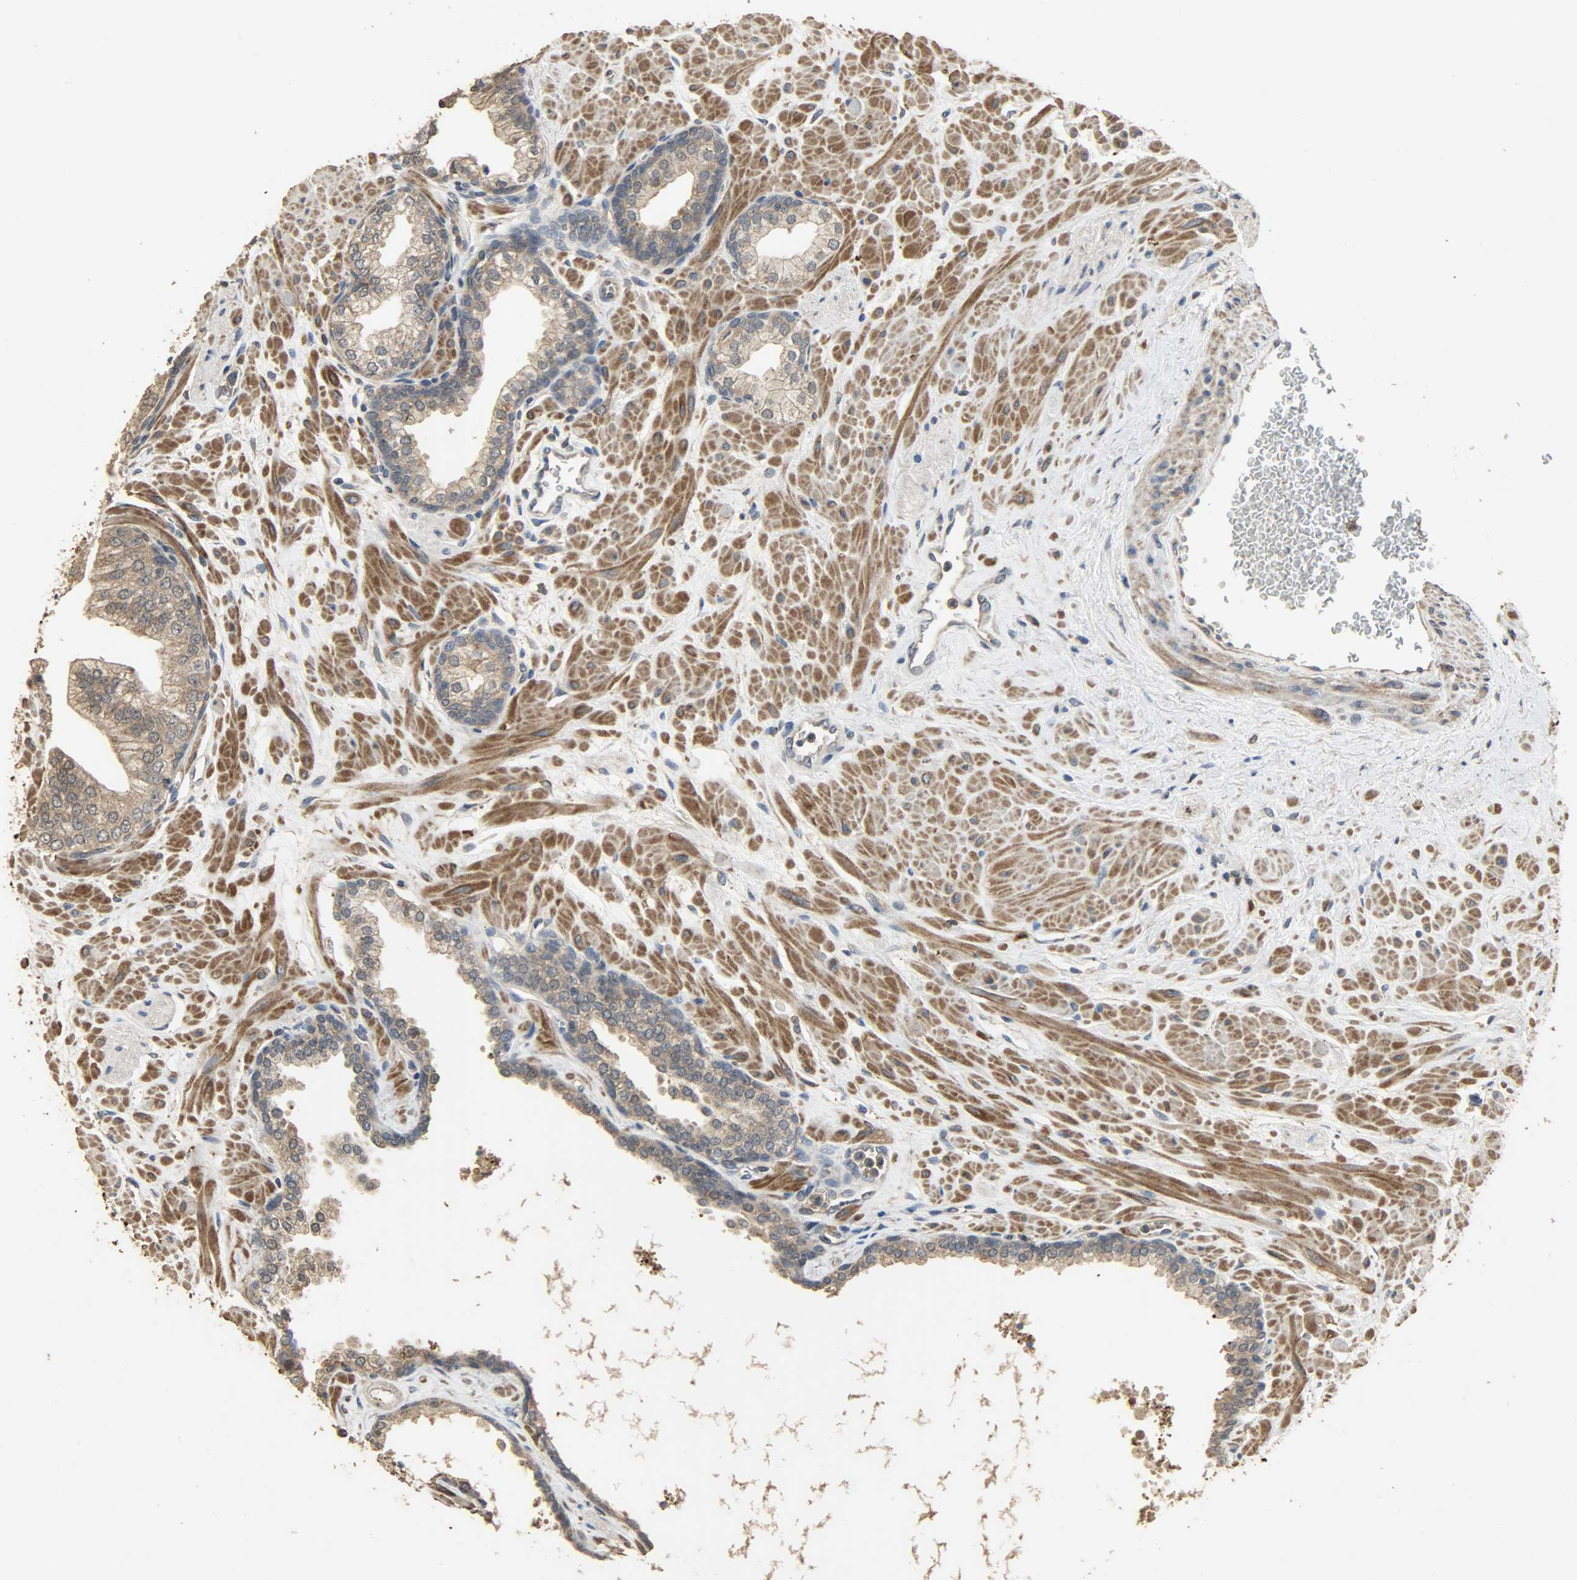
{"staining": {"intensity": "moderate", "quantity": ">75%", "location": "cytoplasmic/membranous"}, "tissue": "prostate", "cell_type": "Glandular cells", "image_type": "normal", "snomed": [{"axis": "morphology", "description": "Normal tissue, NOS"}, {"axis": "topography", "description": "Prostate"}], "caption": "Immunohistochemistry (IHC) (DAB) staining of normal prostate reveals moderate cytoplasmic/membranous protein positivity in approximately >75% of glandular cells.", "gene": "CDKN2C", "patient": {"sex": "male", "age": 60}}